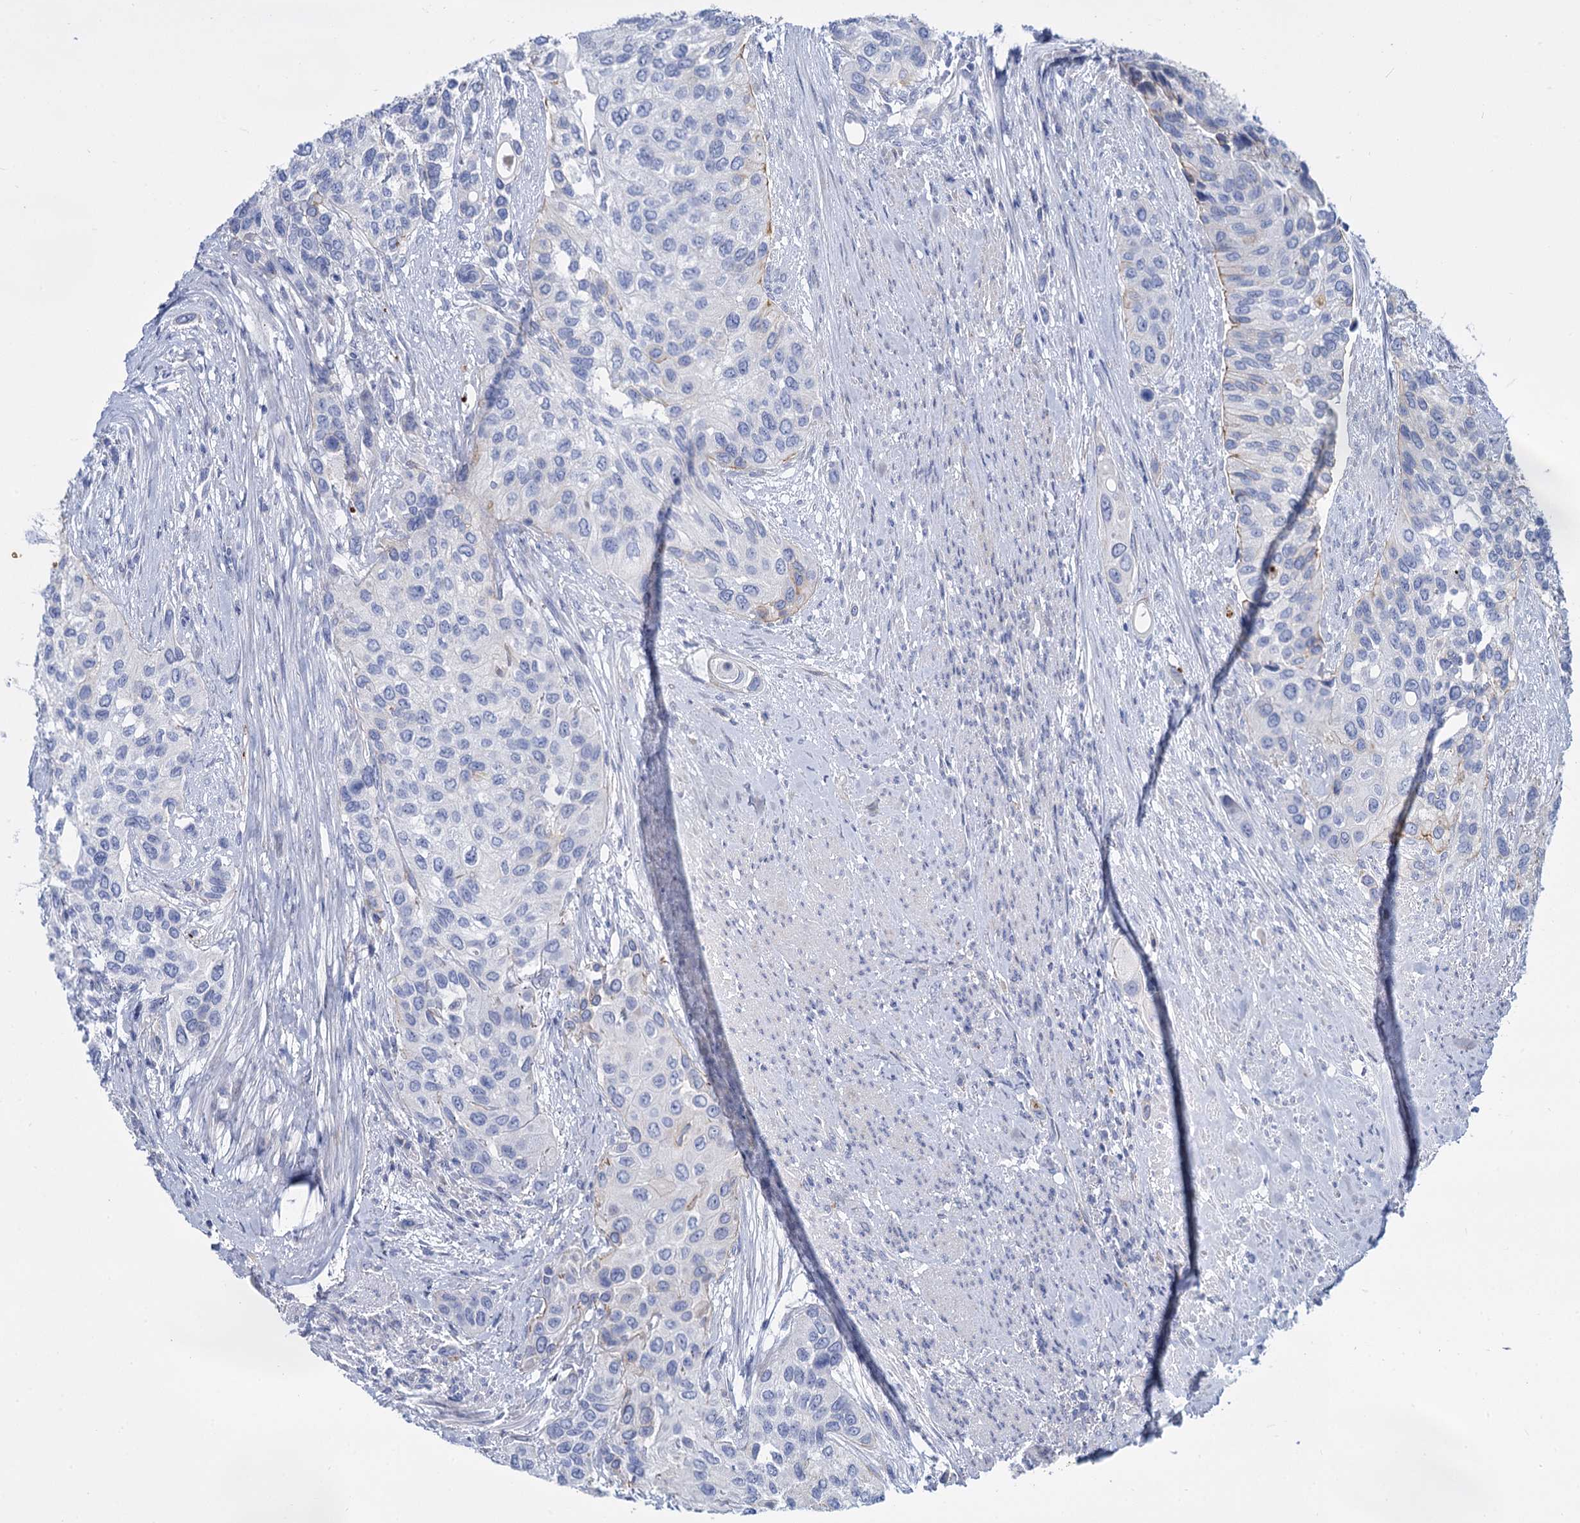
{"staining": {"intensity": "negative", "quantity": "none", "location": "none"}, "tissue": "urothelial cancer", "cell_type": "Tumor cells", "image_type": "cancer", "snomed": [{"axis": "morphology", "description": "Normal tissue, NOS"}, {"axis": "morphology", "description": "Urothelial carcinoma, High grade"}, {"axis": "topography", "description": "Vascular tissue"}, {"axis": "topography", "description": "Urinary bladder"}], "caption": "A micrograph of urothelial cancer stained for a protein displays no brown staining in tumor cells. (DAB IHC, high magnification).", "gene": "TRIM77", "patient": {"sex": "female", "age": 56}}